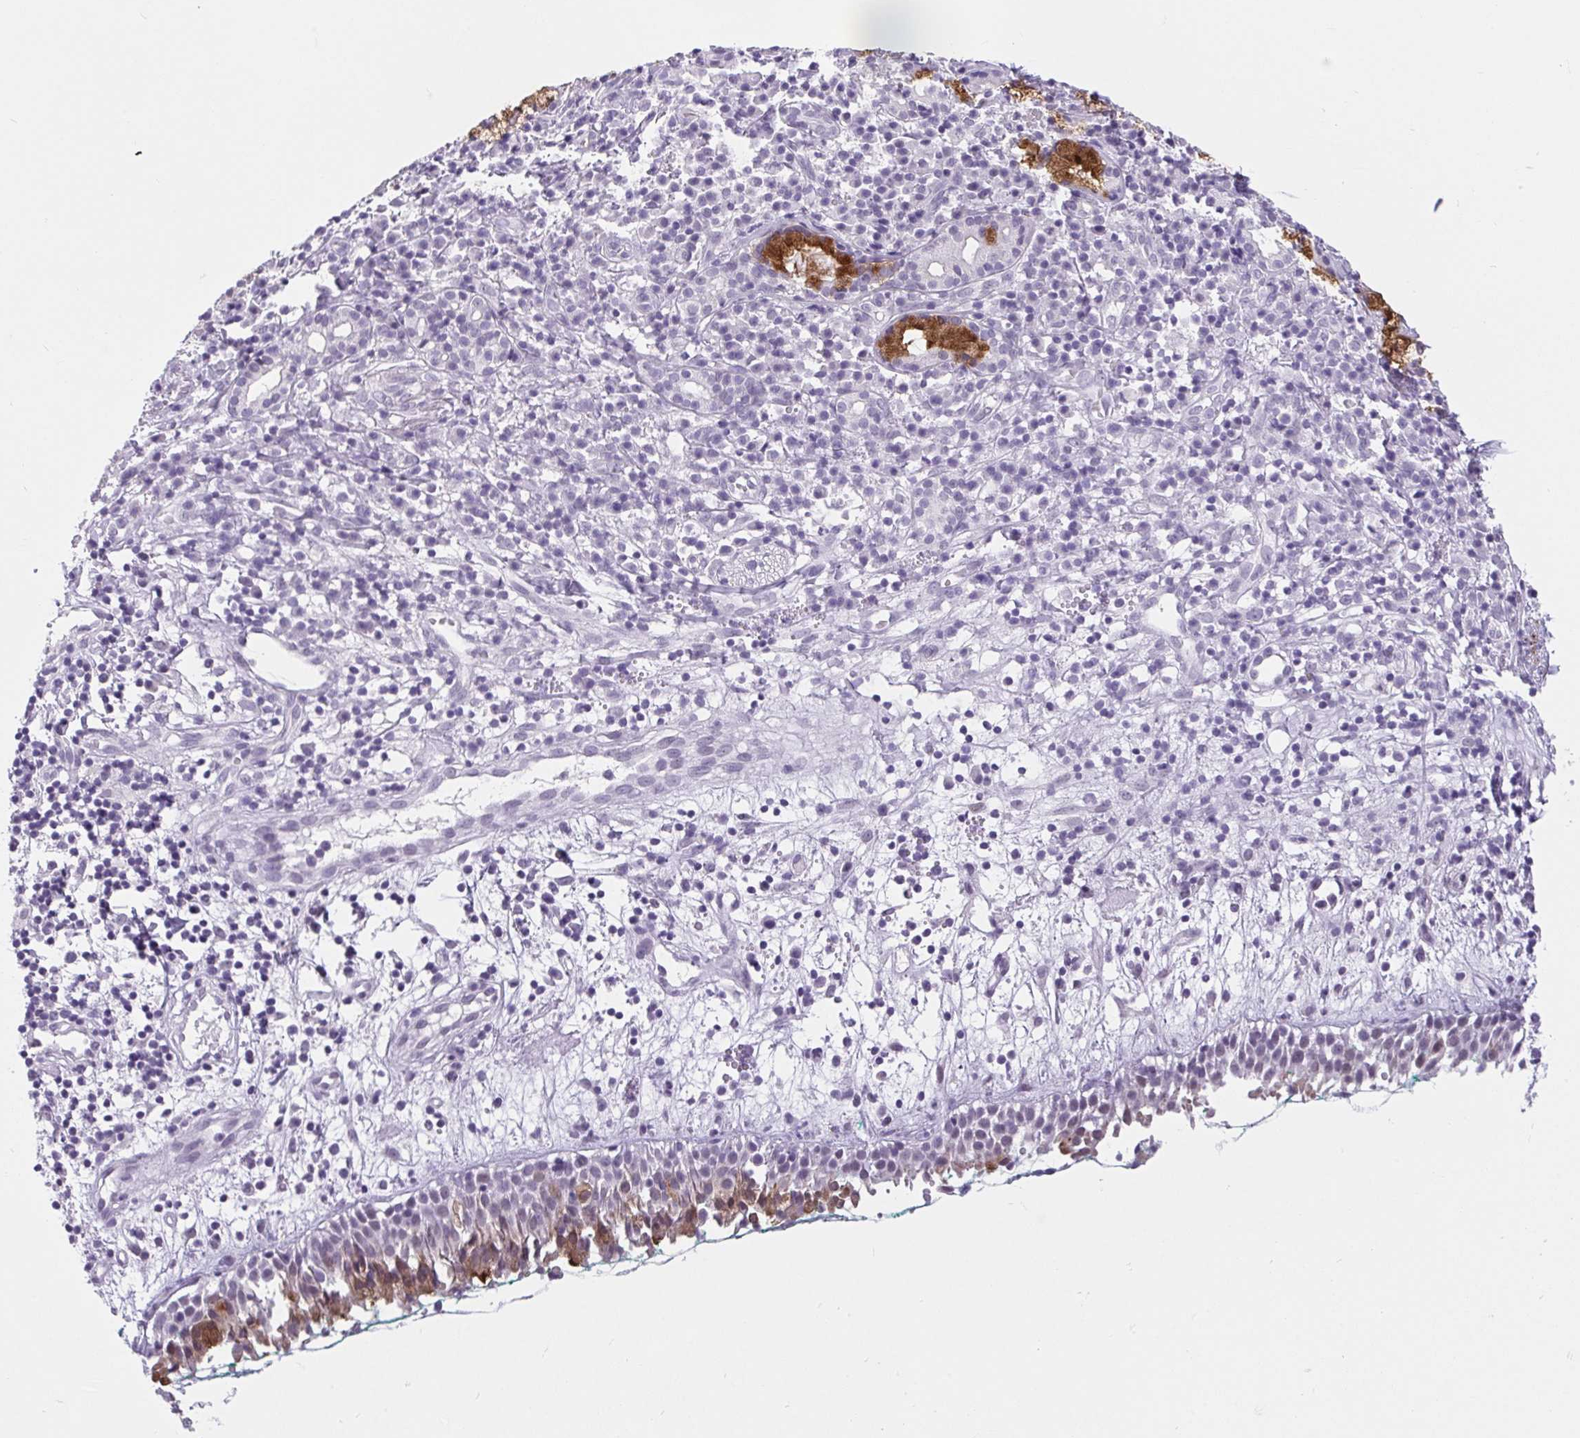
{"staining": {"intensity": "moderate", "quantity": "<25%", "location": "cytoplasmic/membranous"}, "tissue": "nasopharynx", "cell_type": "Respiratory epithelial cells", "image_type": "normal", "snomed": [{"axis": "morphology", "description": "Normal tissue, NOS"}, {"axis": "morphology", "description": "Basal cell carcinoma"}, {"axis": "topography", "description": "Cartilage tissue"}, {"axis": "topography", "description": "Nasopharynx"}, {"axis": "topography", "description": "Oral tissue"}], "caption": "DAB (3,3'-diaminobenzidine) immunohistochemical staining of benign nasopharynx demonstrates moderate cytoplasmic/membranous protein expression in about <25% of respiratory epithelial cells.", "gene": "BCAS1", "patient": {"sex": "female", "age": 77}}